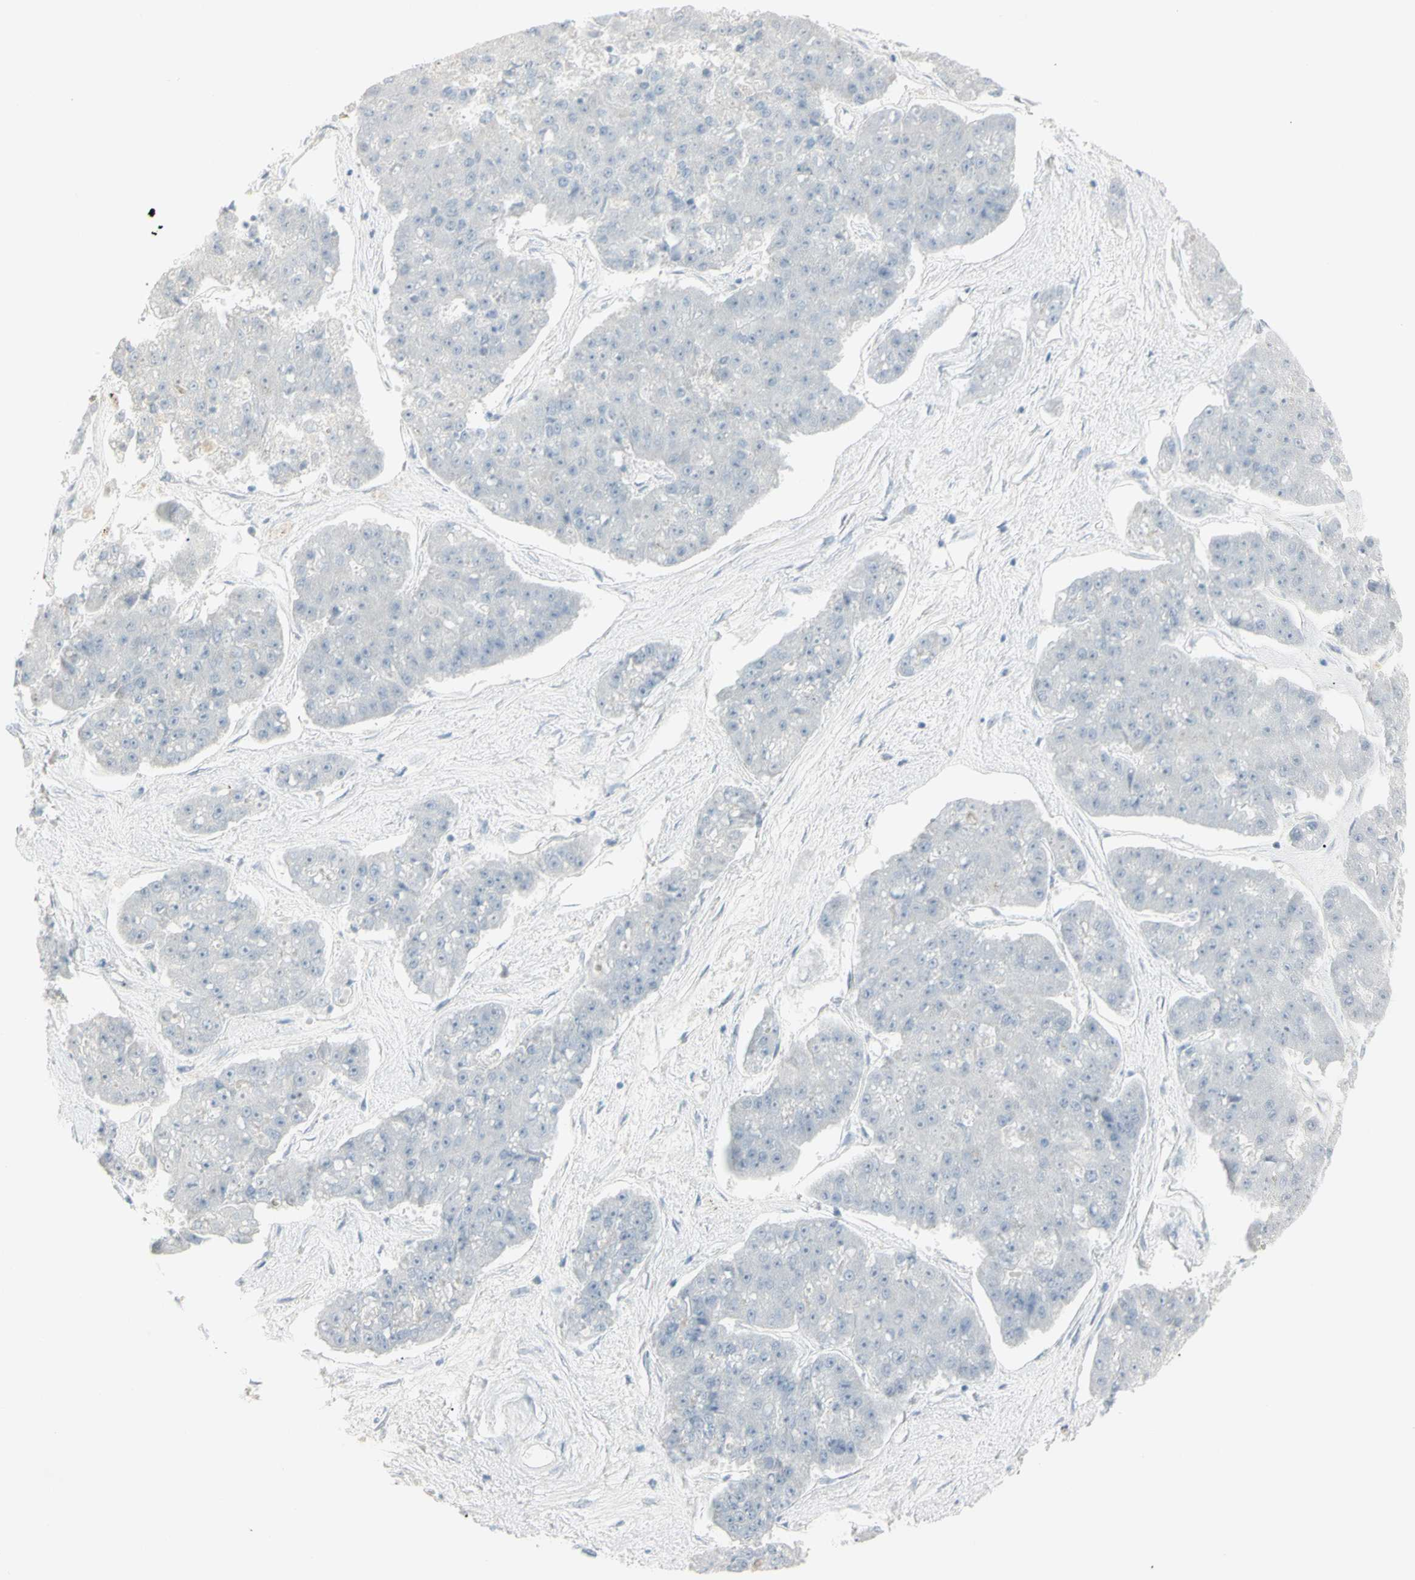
{"staining": {"intensity": "negative", "quantity": "none", "location": "none"}, "tissue": "pancreatic cancer", "cell_type": "Tumor cells", "image_type": "cancer", "snomed": [{"axis": "morphology", "description": "Adenocarcinoma, NOS"}, {"axis": "topography", "description": "Pancreas"}], "caption": "Micrograph shows no significant protein positivity in tumor cells of pancreatic adenocarcinoma.", "gene": "PIP", "patient": {"sex": "male", "age": 50}}